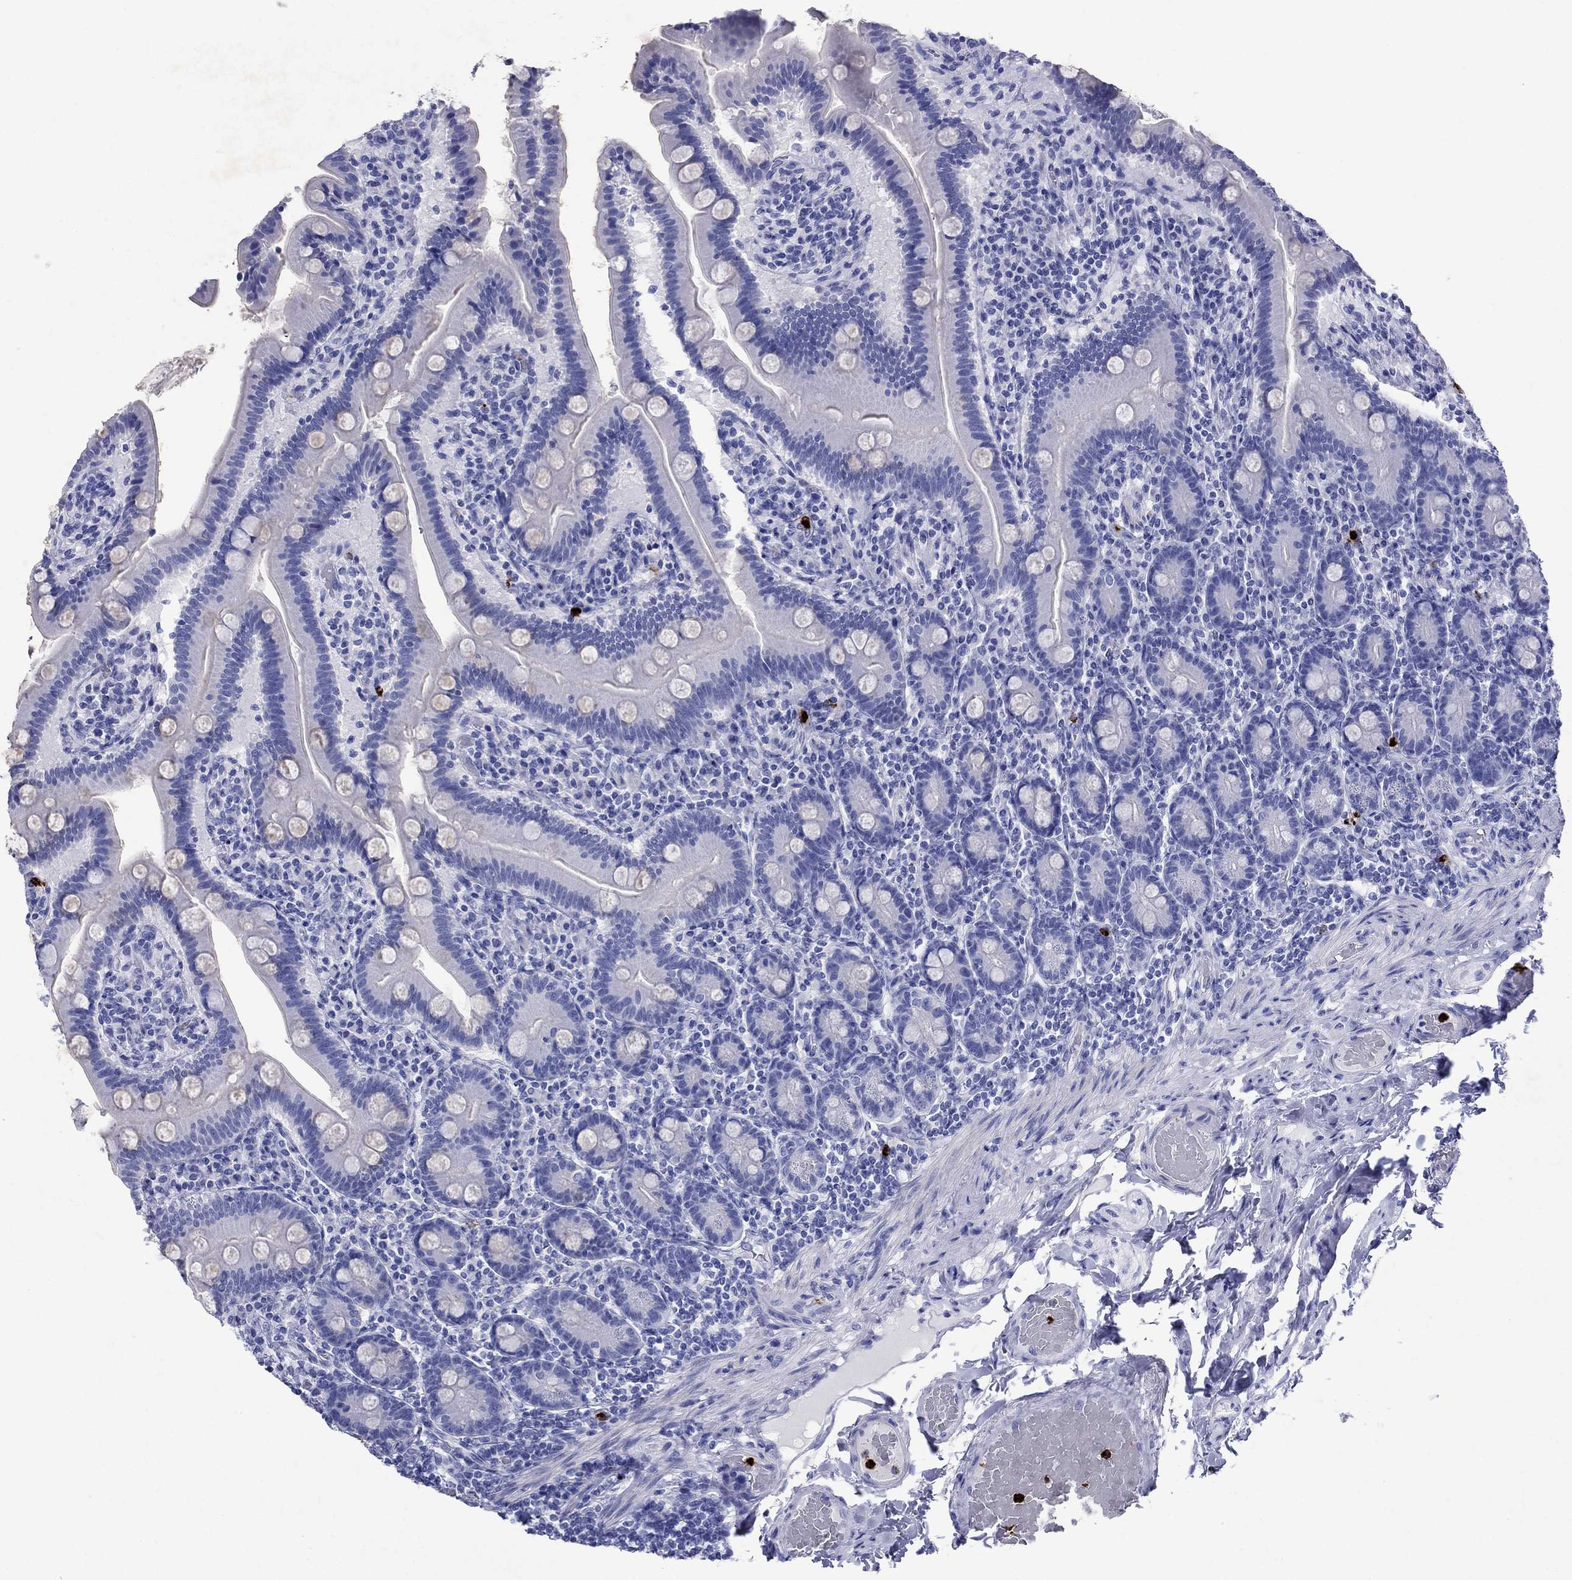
{"staining": {"intensity": "negative", "quantity": "none", "location": "none"}, "tissue": "small intestine", "cell_type": "Glandular cells", "image_type": "normal", "snomed": [{"axis": "morphology", "description": "Normal tissue, NOS"}, {"axis": "topography", "description": "Small intestine"}], "caption": "Small intestine stained for a protein using IHC displays no staining glandular cells.", "gene": "AZU1", "patient": {"sex": "male", "age": 66}}